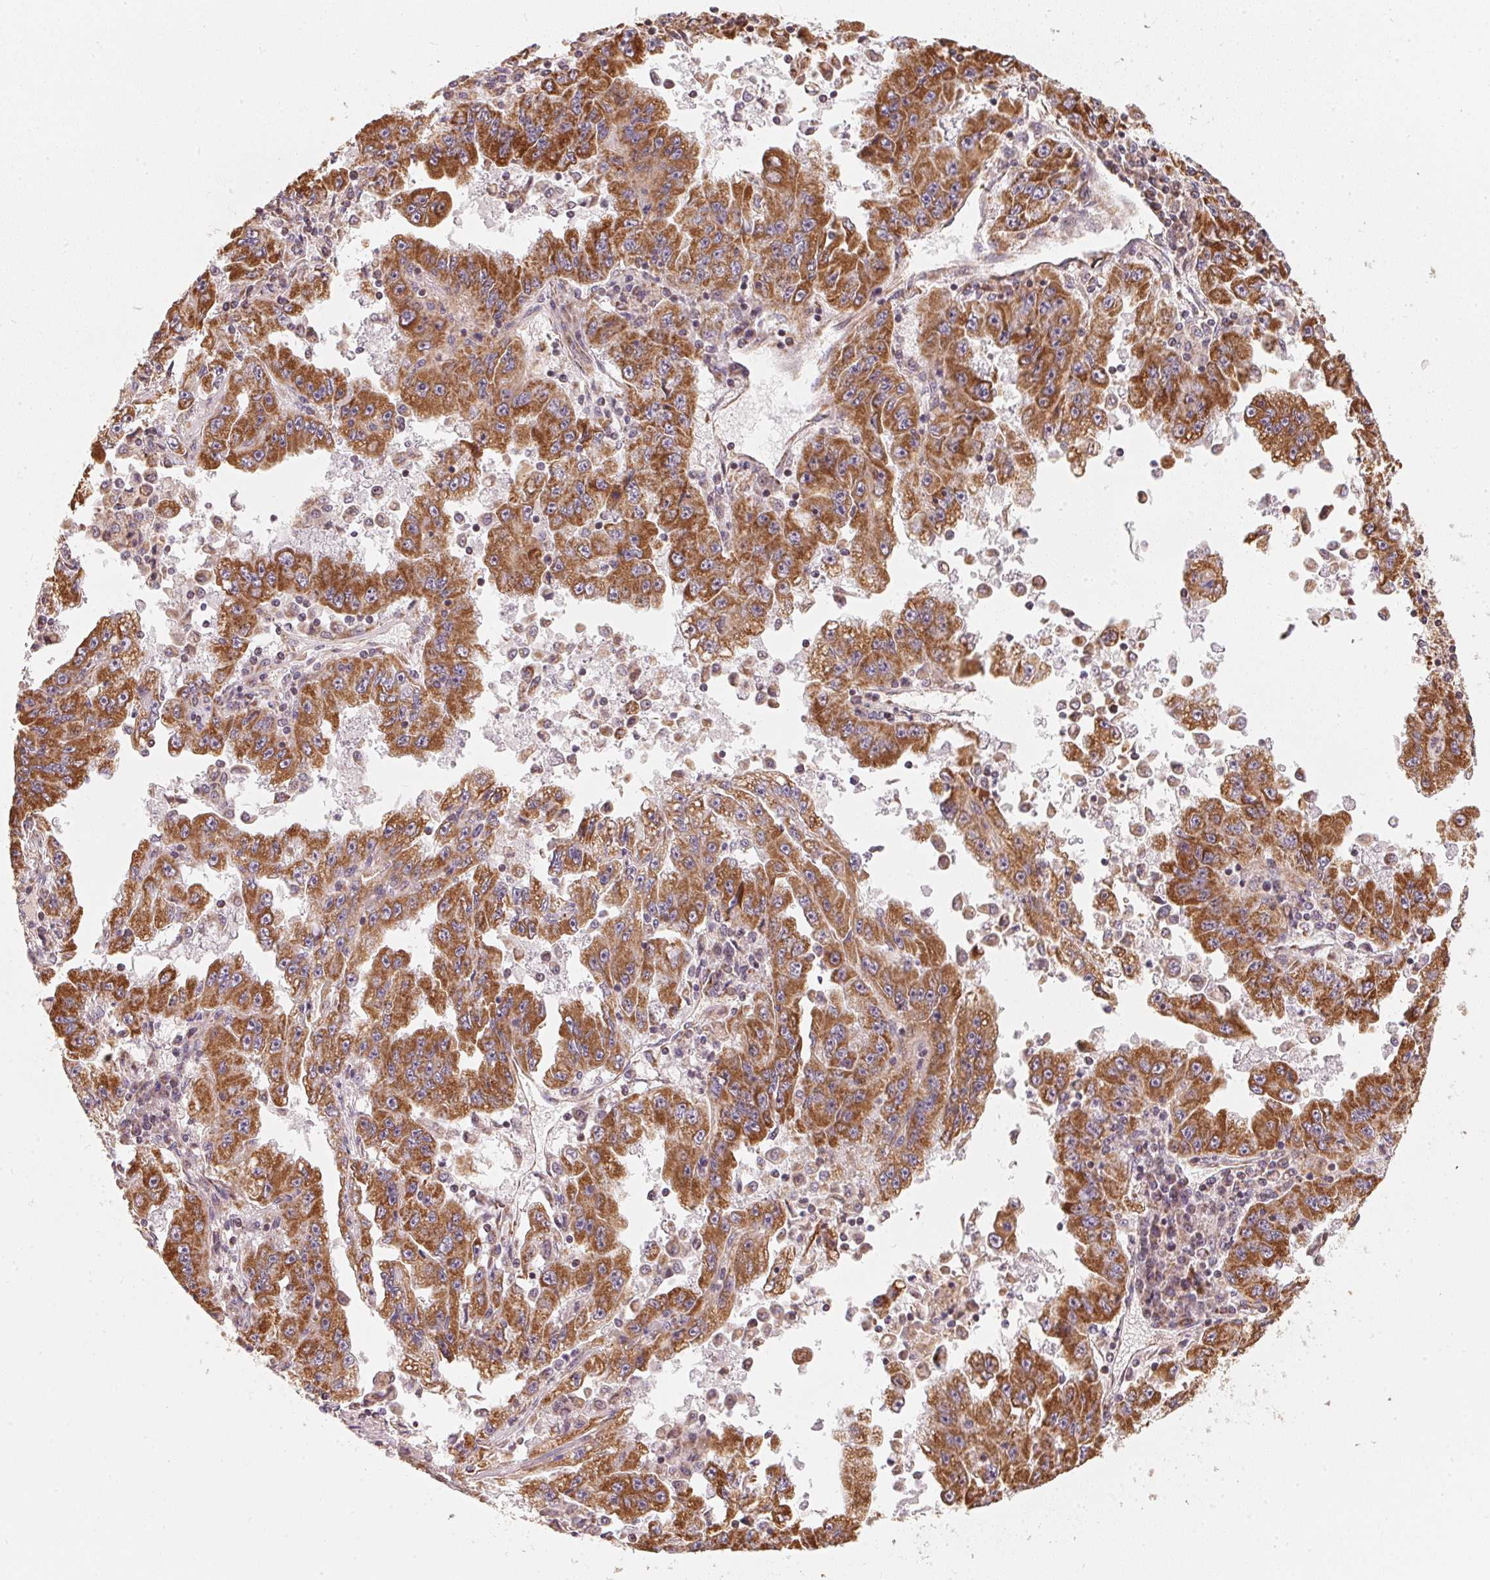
{"staining": {"intensity": "strong", "quantity": ">75%", "location": "cytoplasmic/membranous"}, "tissue": "lung cancer", "cell_type": "Tumor cells", "image_type": "cancer", "snomed": [{"axis": "morphology", "description": "Adenocarcinoma, NOS"}, {"axis": "morphology", "description": "Adenocarcinoma primary or metastatic"}, {"axis": "topography", "description": "Lung"}], "caption": "Strong cytoplasmic/membranous staining is present in about >75% of tumor cells in lung cancer (adenocarcinoma primary or metastatic).", "gene": "MATCAP1", "patient": {"sex": "male", "age": 74}}